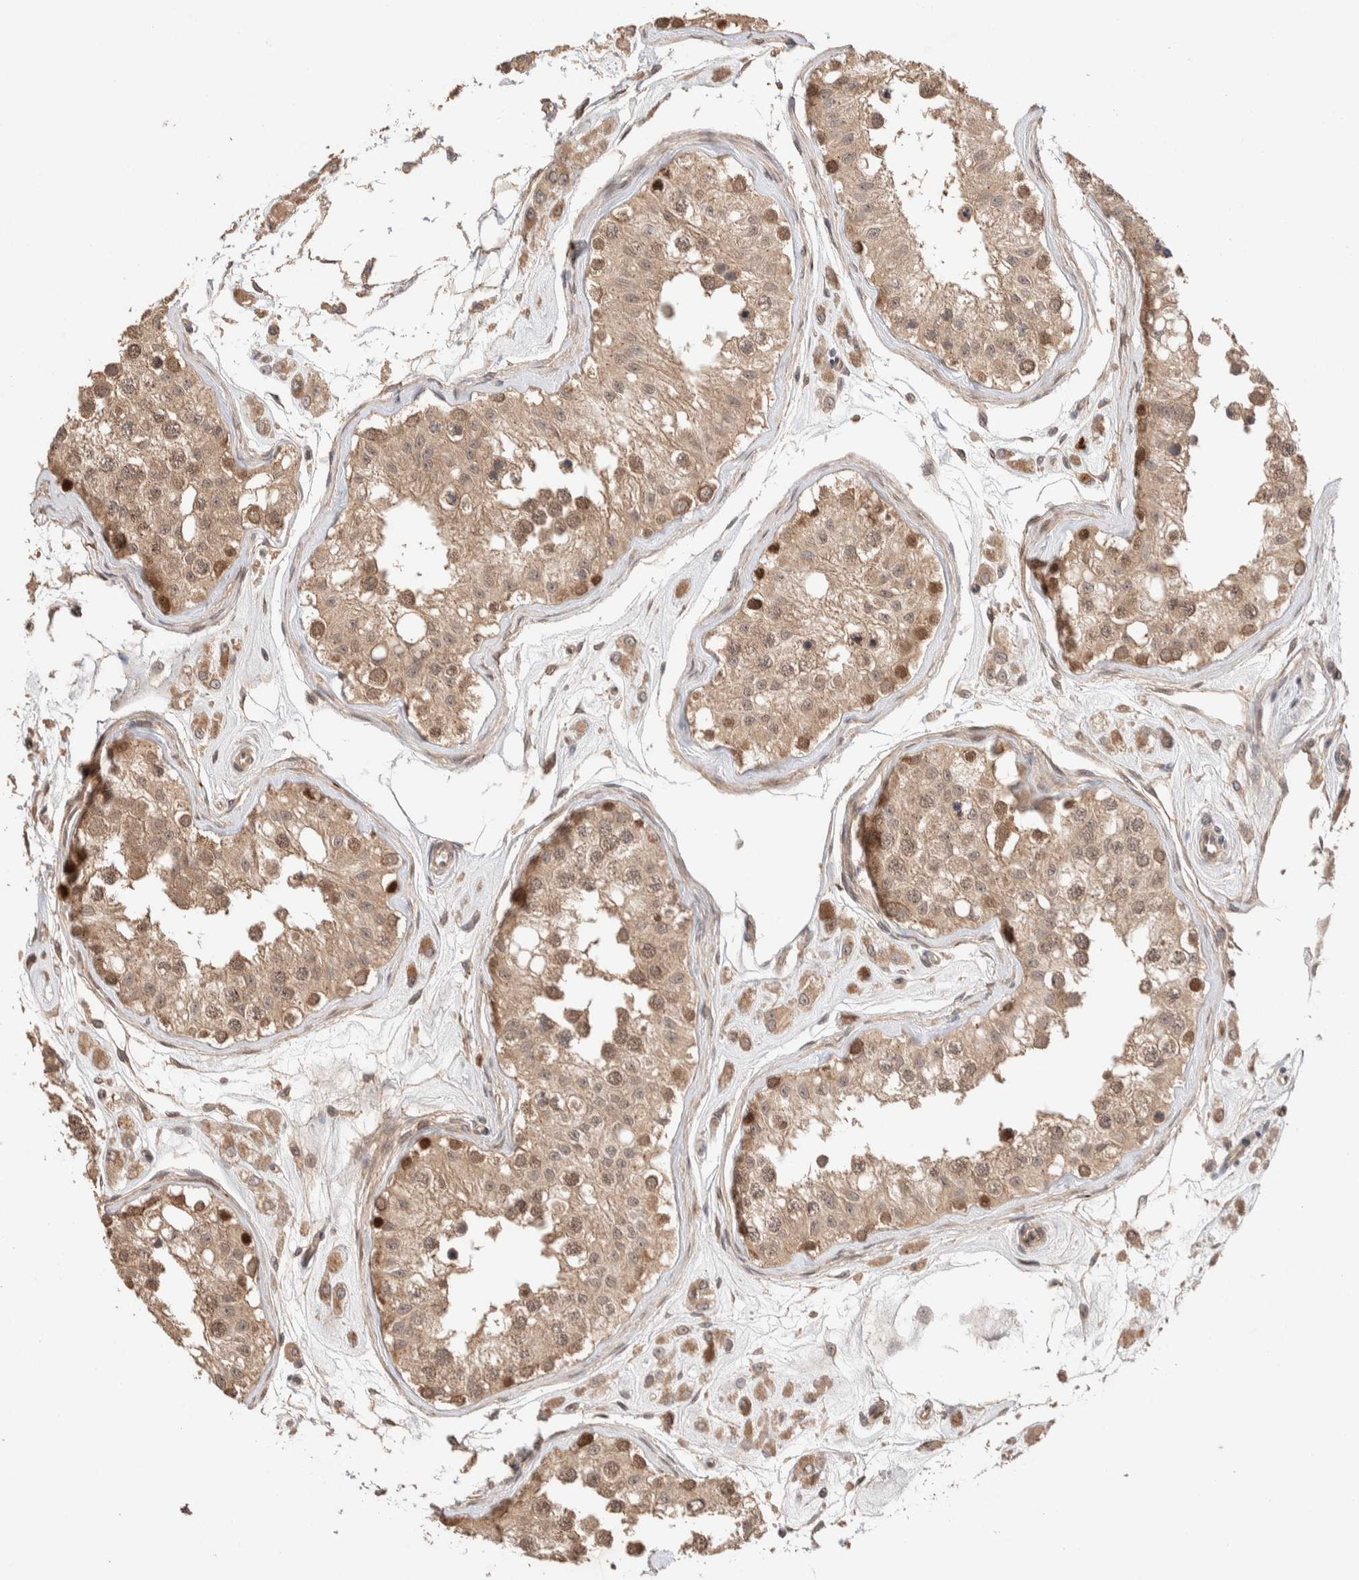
{"staining": {"intensity": "moderate", "quantity": ">75%", "location": "cytoplasmic/membranous,nuclear"}, "tissue": "testis", "cell_type": "Cells in seminiferous ducts", "image_type": "normal", "snomed": [{"axis": "morphology", "description": "Normal tissue, NOS"}, {"axis": "morphology", "description": "Adenocarcinoma, metastatic, NOS"}, {"axis": "topography", "description": "Testis"}], "caption": "DAB immunohistochemical staining of unremarkable human testis displays moderate cytoplasmic/membranous,nuclear protein staining in about >75% of cells in seminiferous ducts. (DAB IHC, brown staining for protein, blue staining for nuclei).", "gene": "PRDM15", "patient": {"sex": "male", "age": 26}}